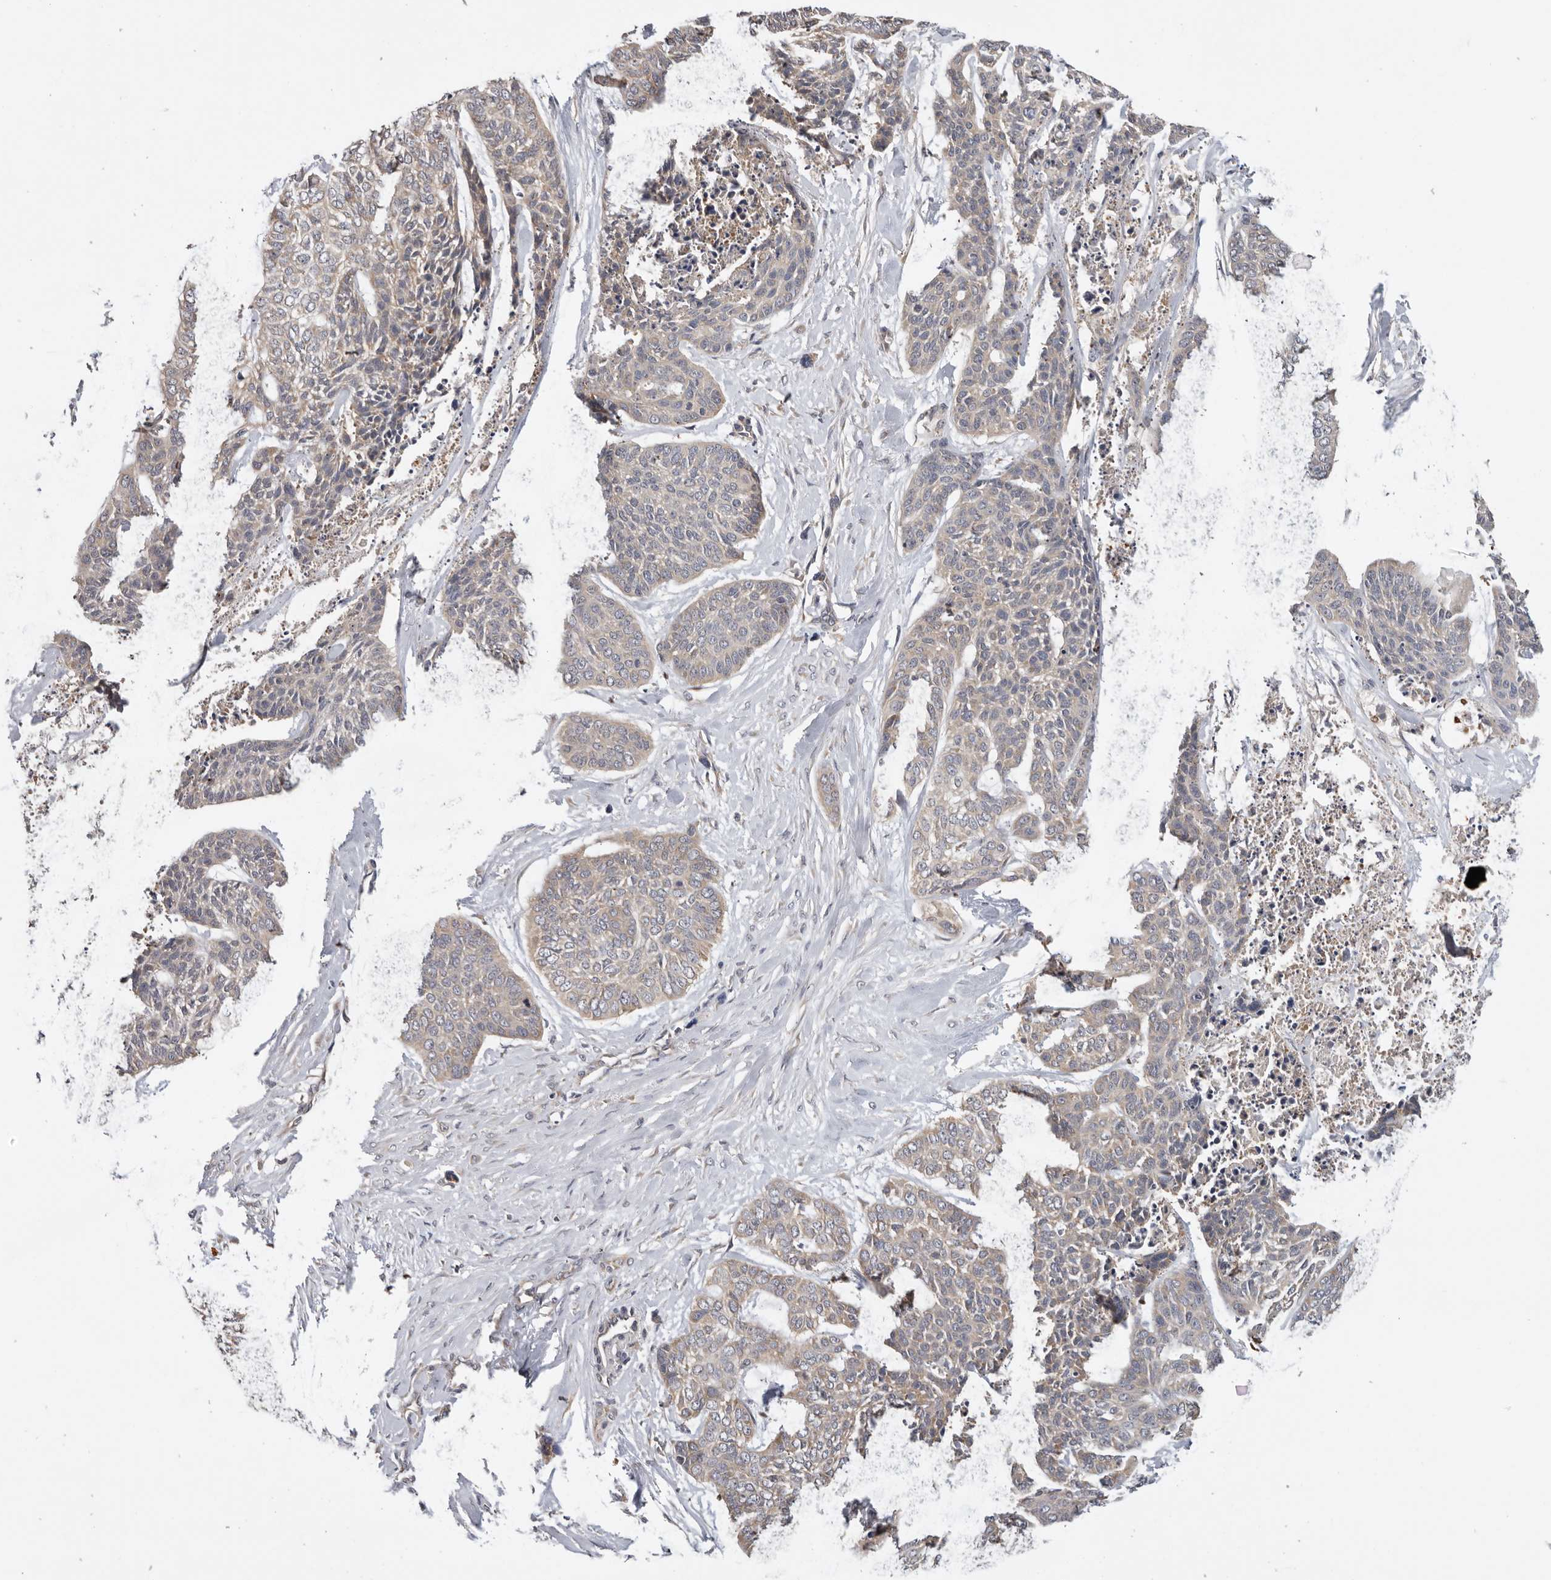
{"staining": {"intensity": "weak", "quantity": ">75%", "location": "cytoplasmic/membranous"}, "tissue": "skin cancer", "cell_type": "Tumor cells", "image_type": "cancer", "snomed": [{"axis": "morphology", "description": "Basal cell carcinoma"}, {"axis": "topography", "description": "Skin"}], "caption": "A low amount of weak cytoplasmic/membranous positivity is identified in about >75% of tumor cells in skin cancer (basal cell carcinoma) tissue. (Brightfield microscopy of DAB IHC at high magnification).", "gene": "PPP1R42", "patient": {"sex": "female", "age": 64}}